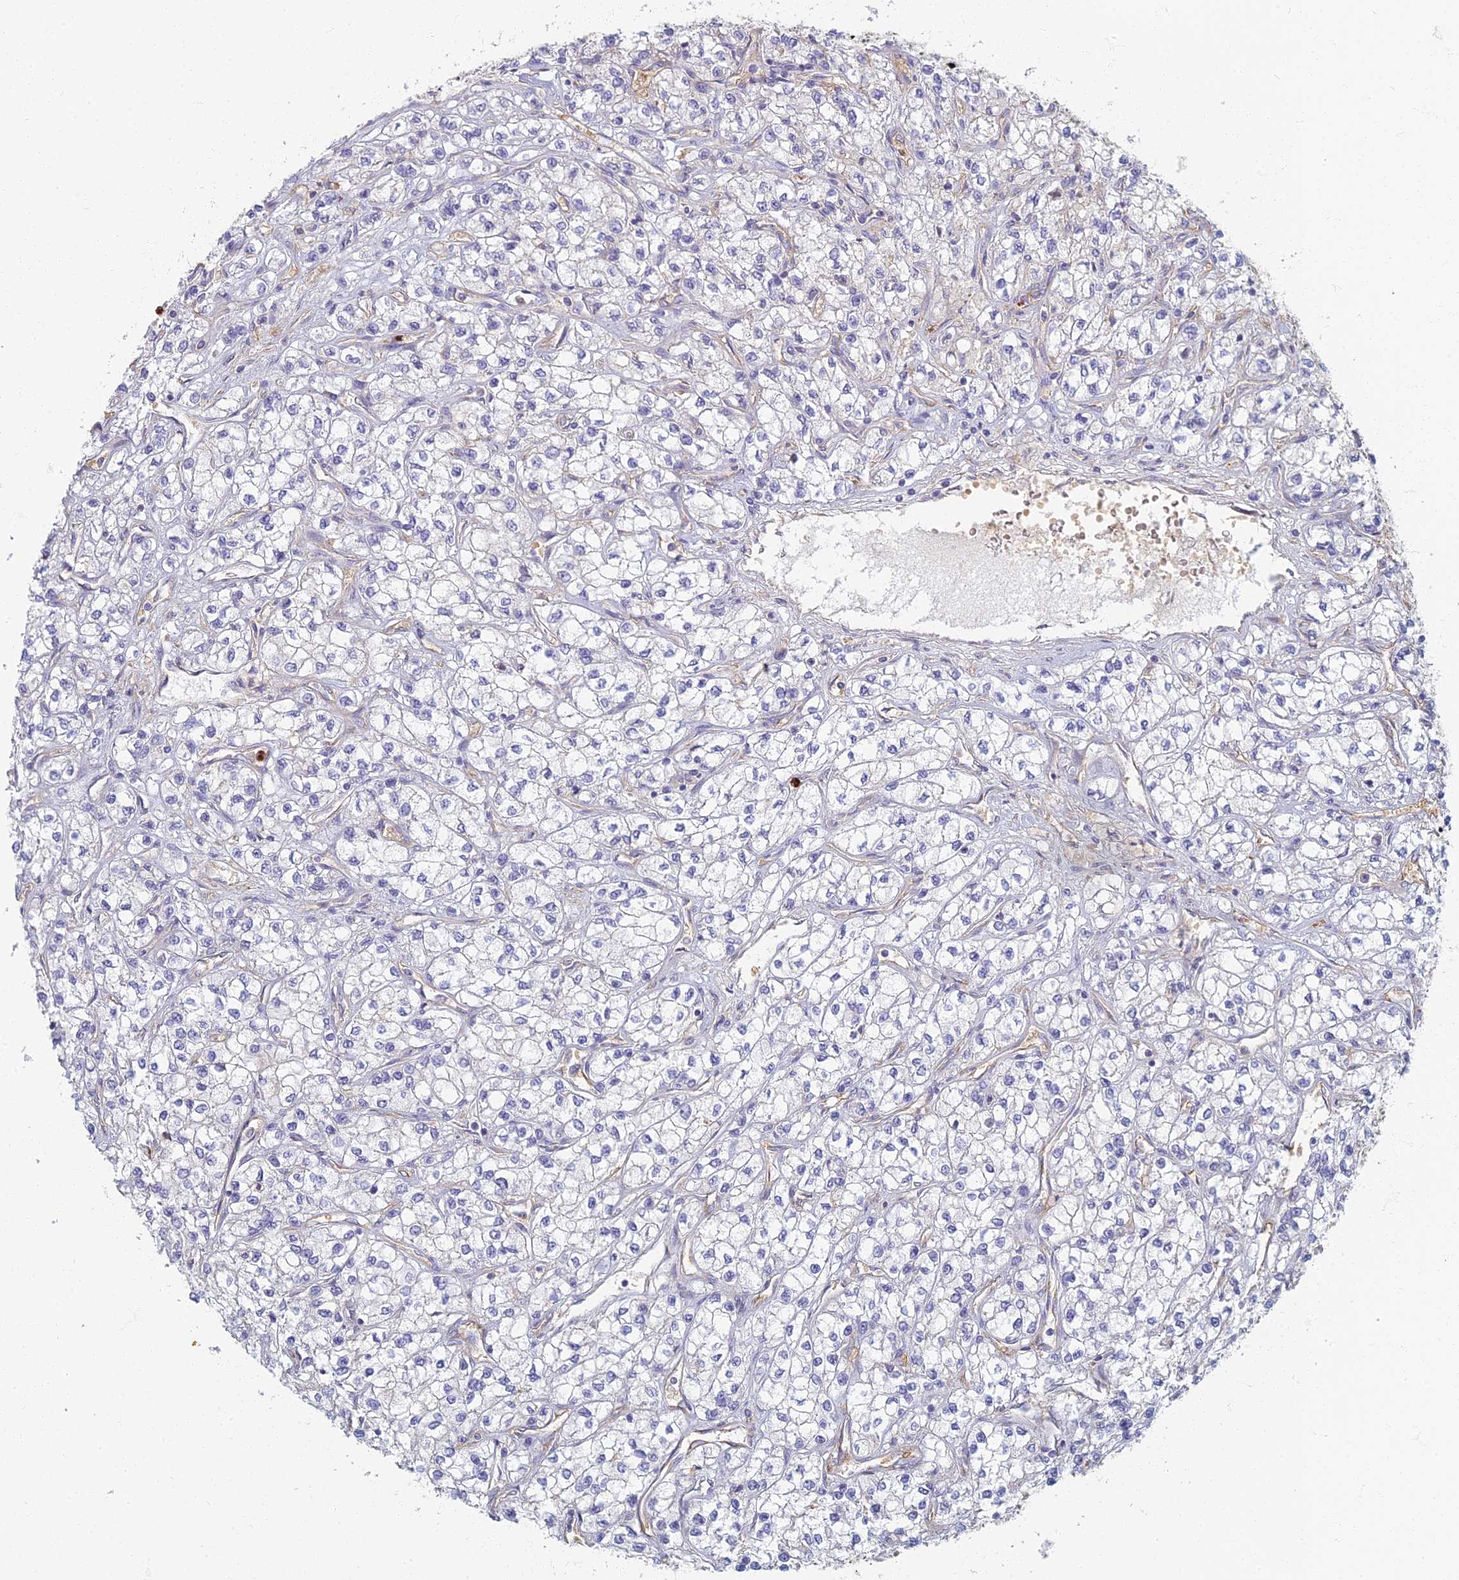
{"staining": {"intensity": "negative", "quantity": "none", "location": "none"}, "tissue": "renal cancer", "cell_type": "Tumor cells", "image_type": "cancer", "snomed": [{"axis": "morphology", "description": "Adenocarcinoma, NOS"}, {"axis": "topography", "description": "Kidney"}], "caption": "A high-resolution histopathology image shows immunohistochemistry staining of renal cancer, which shows no significant expression in tumor cells. The staining was performed using DAB (3,3'-diaminobenzidine) to visualize the protein expression in brown, while the nuclei were stained in blue with hematoxylin (Magnification: 20x).", "gene": "PROX2", "patient": {"sex": "male", "age": 80}}